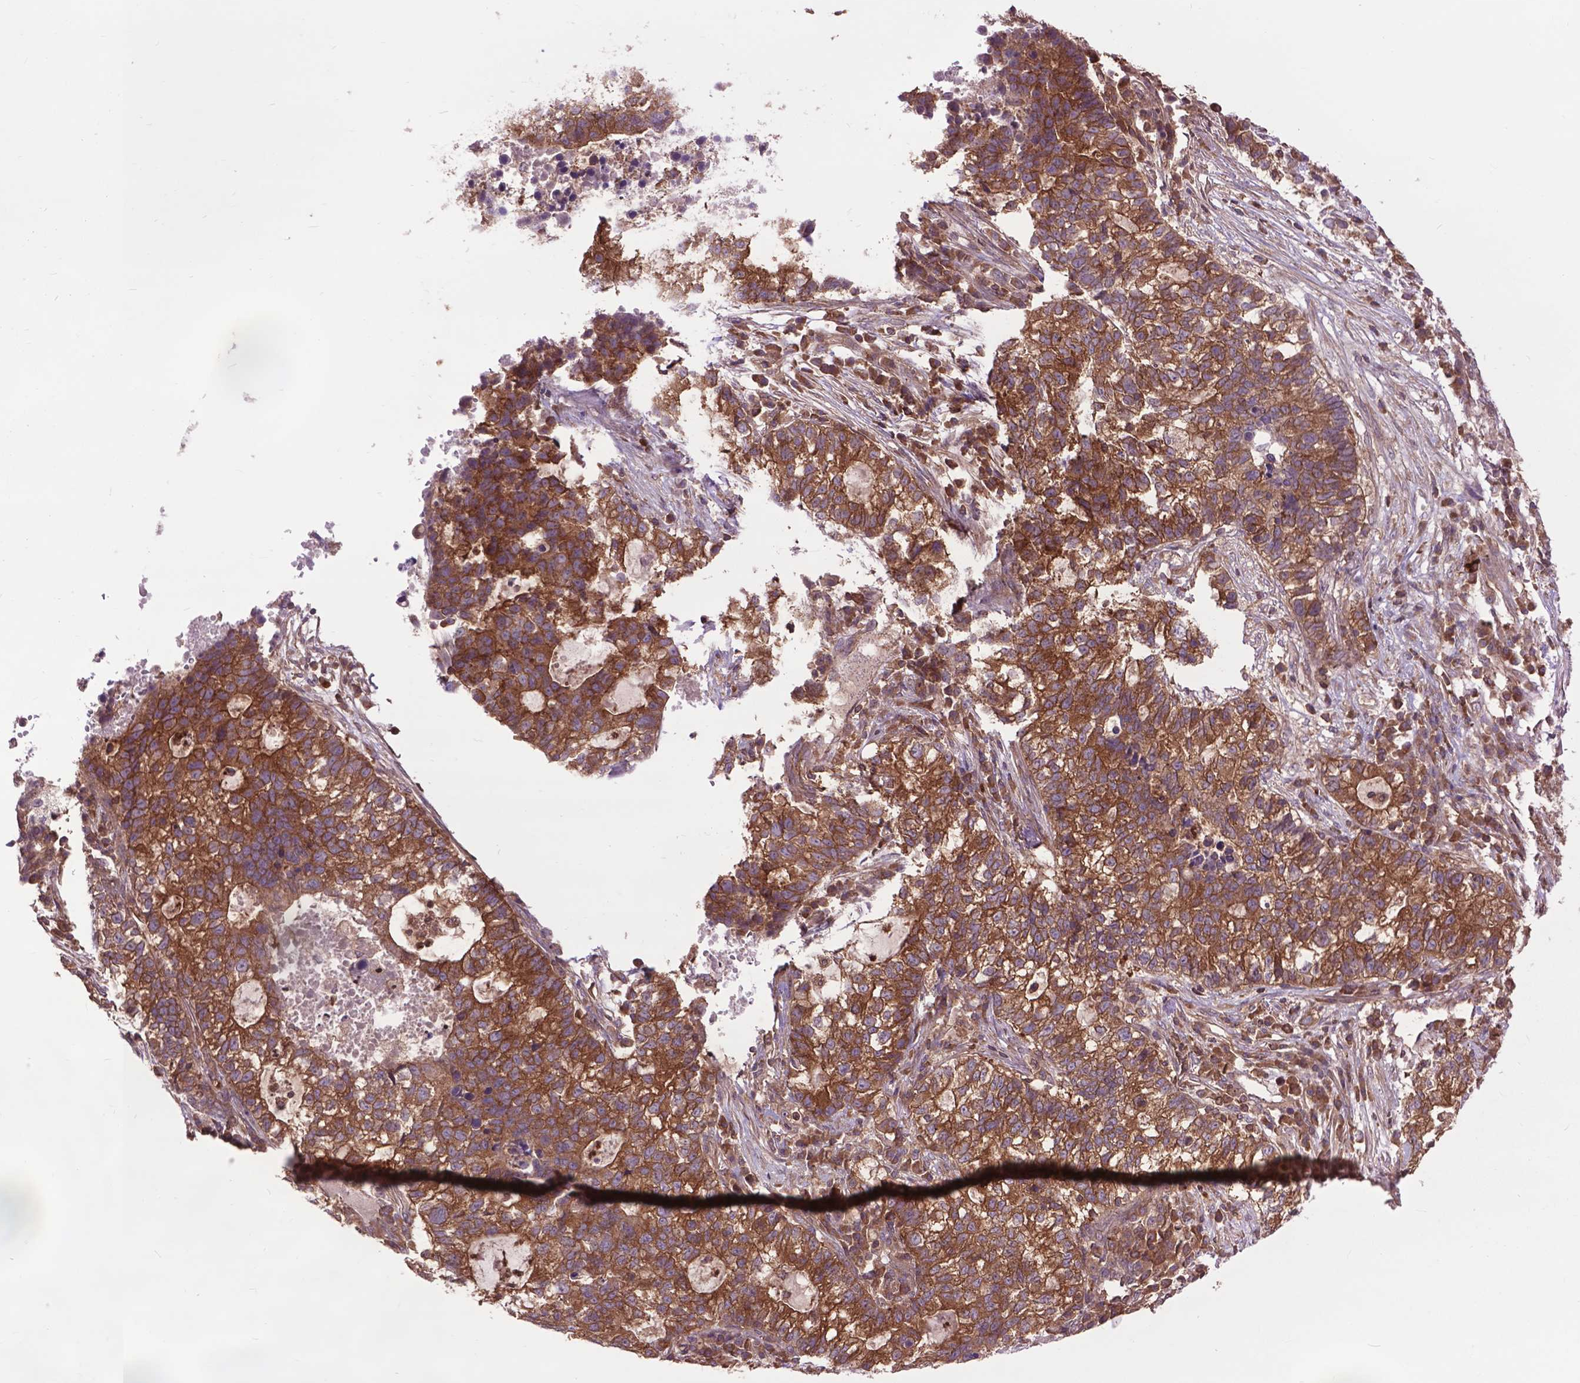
{"staining": {"intensity": "strong", "quantity": ">75%", "location": "cytoplasmic/membranous"}, "tissue": "lung cancer", "cell_type": "Tumor cells", "image_type": "cancer", "snomed": [{"axis": "morphology", "description": "Adenocarcinoma, NOS"}, {"axis": "topography", "description": "Lung"}], "caption": "Tumor cells reveal high levels of strong cytoplasmic/membranous expression in approximately >75% of cells in human lung cancer (adenocarcinoma). (DAB IHC with brightfield microscopy, high magnification).", "gene": "ARAF", "patient": {"sex": "male", "age": 57}}